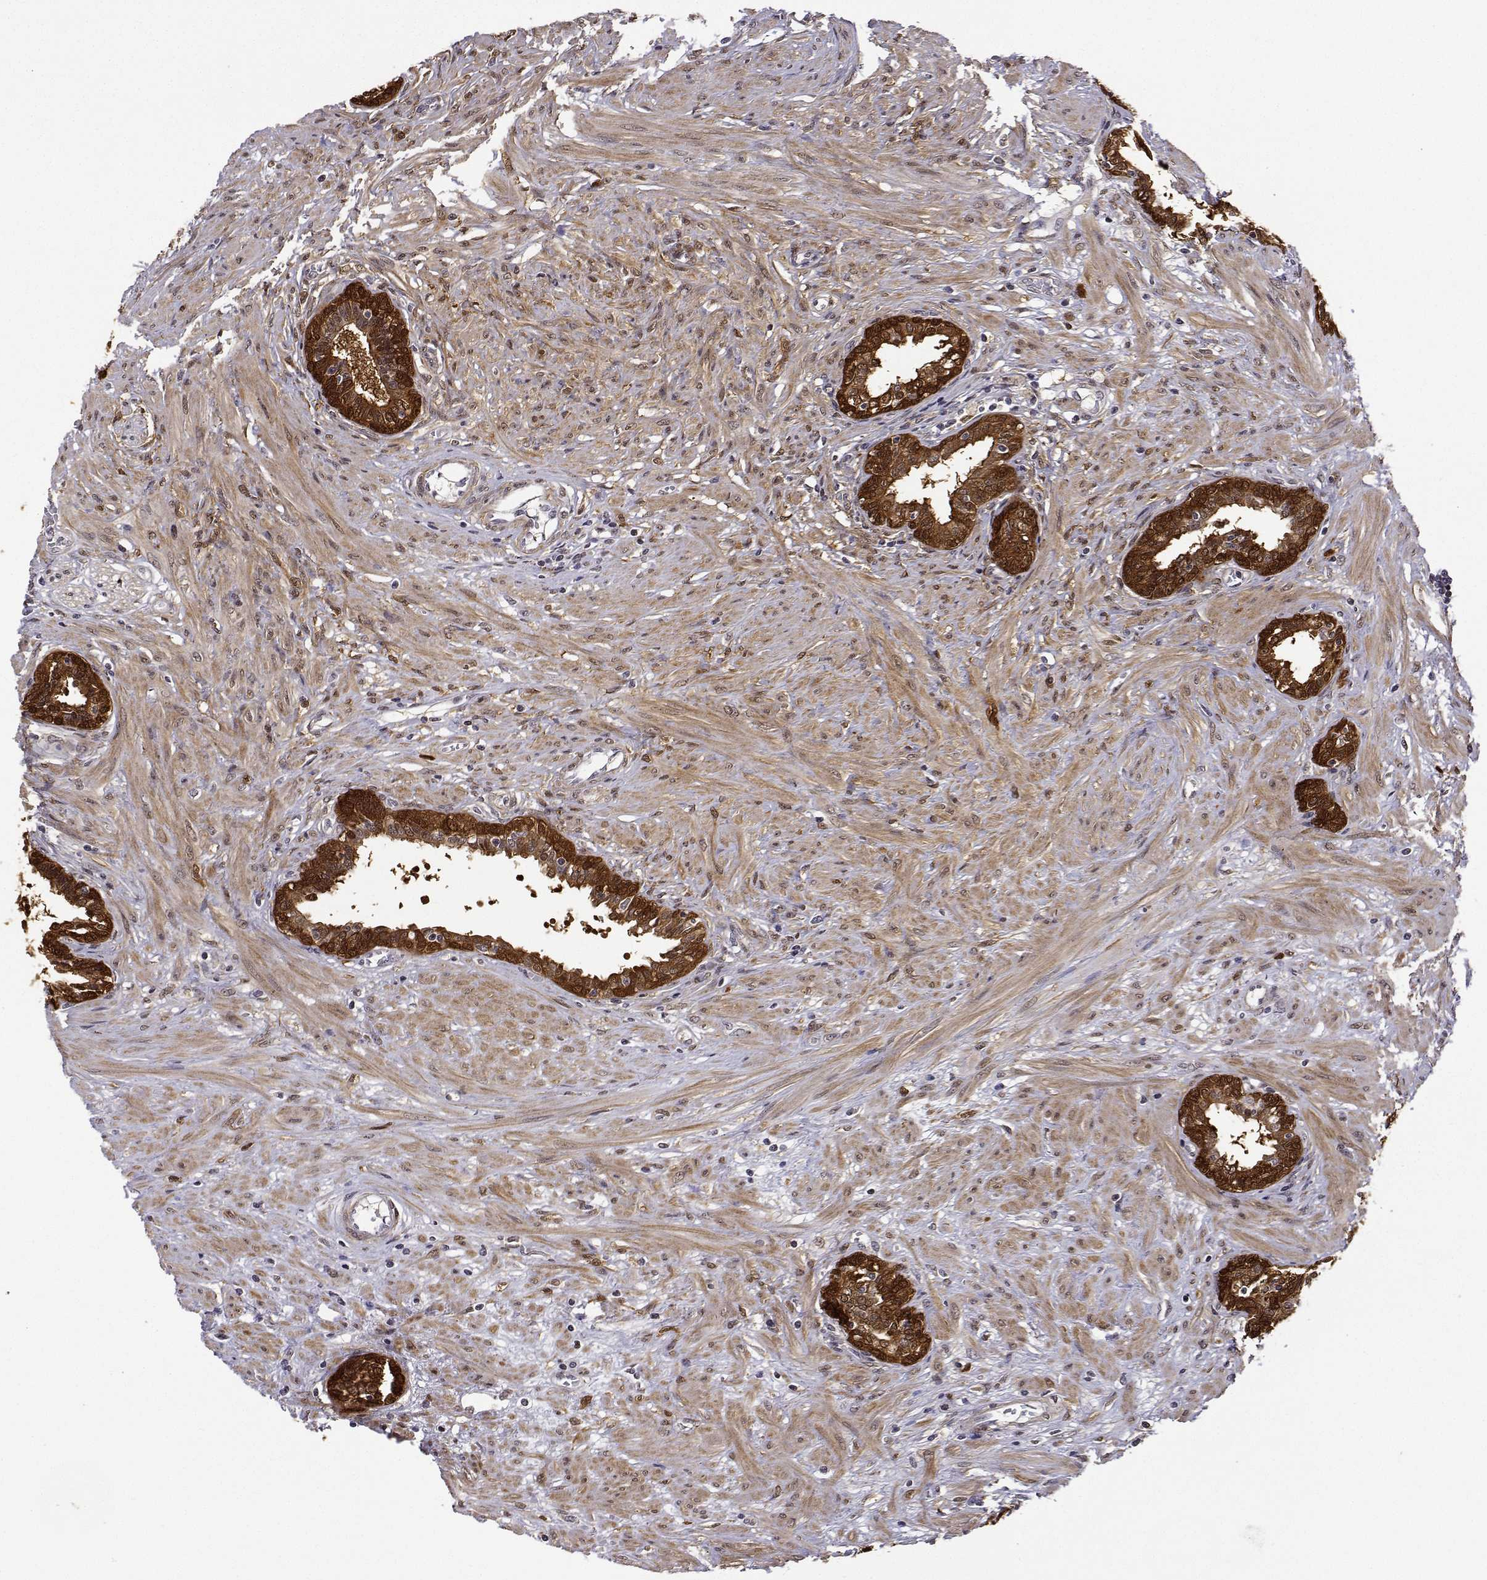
{"staining": {"intensity": "strong", "quantity": ">75%", "location": "cytoplasmic/membranous"}, "tissue": "prostate", "cell_type": "Glandular cells", "image_type": "normal", "snomed": [{"axis": "morphology", "description": "Normal tissue, NOS"}, {"axis": "topography", "description": "Prostate"}], "caption": "Immunohistochemical staining of benign human prostate shows high levels of strong cytoplasmic/membranous positivity in approximately >75% of glandular cells. The protein is shown in brown color, while the nuclei are stained blue.", "gene": "PHGDH", "patient": {"sex": "male", "age": 55}}